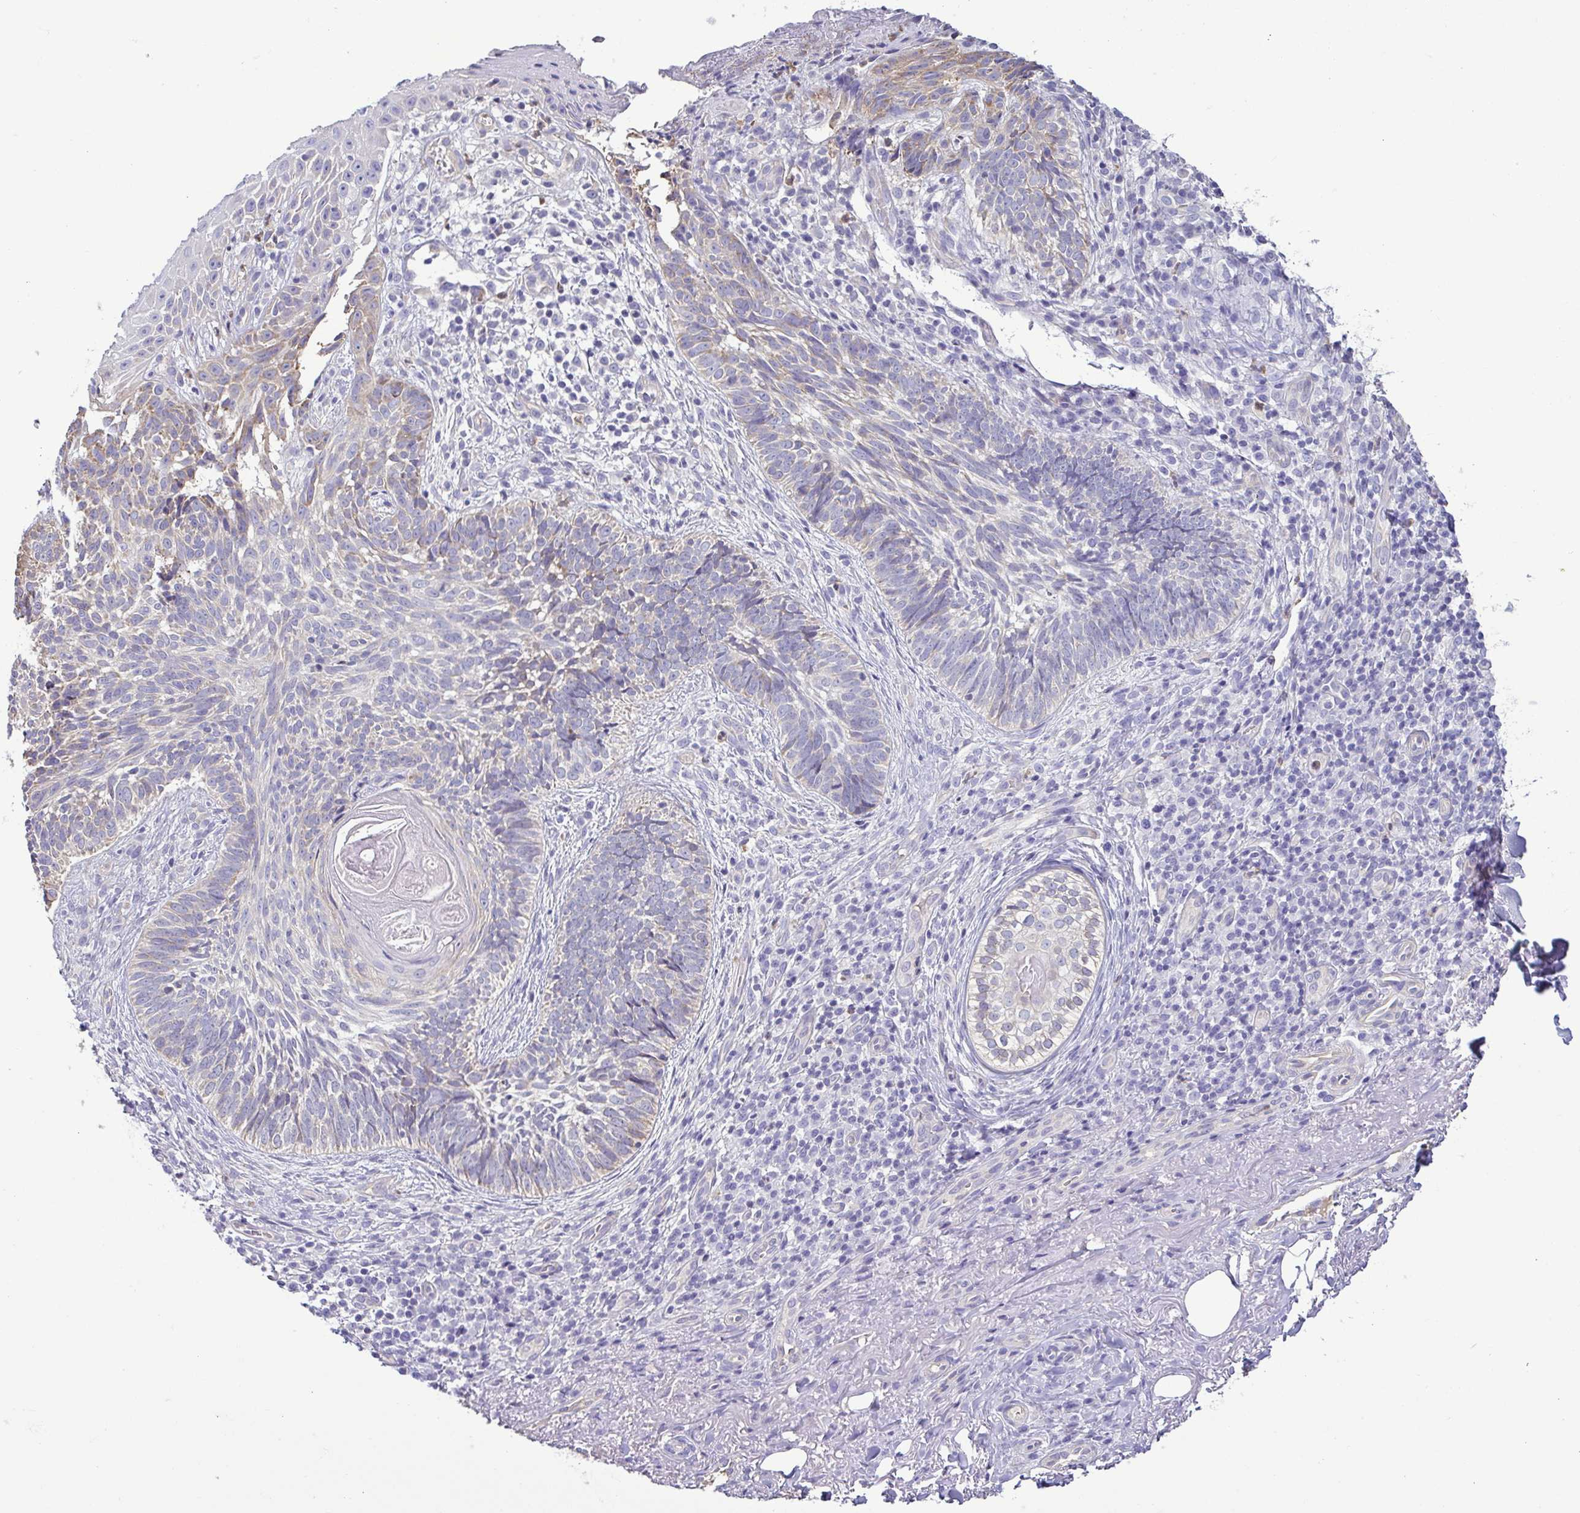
{"staining": {"intensity": "negative", "quantity": "none", "location": "none"}, "tissue": "skin cancer", "cell_type": "Tumor cells", "image_type": "cancer", "snomed": [{"axis": "morphology", "description": "Basal cell carcinoma"}, {"axis": "topography", "description": "Skin"}], "caption": "This is an IHC micrograph of skin cancer (basal cell carcinoma). There is no expression in tumor cells.", "gene": "MYL10", "patient": {"sex": "male", "age": 65}}